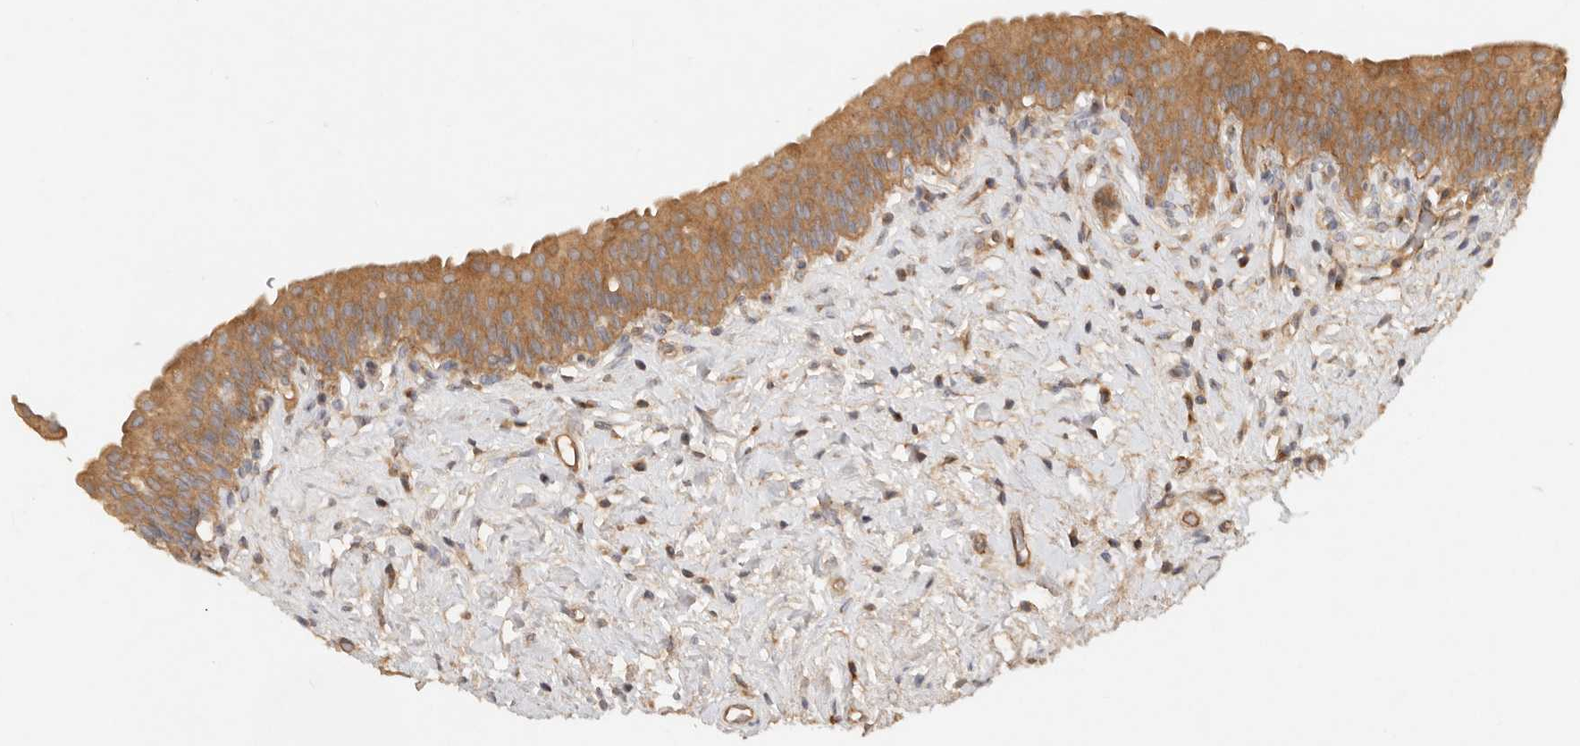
{"staining": {"intensity": "moderate", "quantity": ">75%", "location": "cytoplasmic/membranous"}, "tissue": "urinary bladder", "cell_type": "Urothelial cells", "image_type": "normal", "snomed": [{"axis": "morphology", "description": "Normal tissue, NOS"}, {"axis": "topography", "description": "Urinary bladder"}], "caption": "Immunohistochemistry of normal human urinary bladder shows medium levels of moderate cytoplasmic/membranous staining in approximately >75% of urothelial cells.", "gene": "HECTD3", "patient": {"sex": "male", "age": 83}}